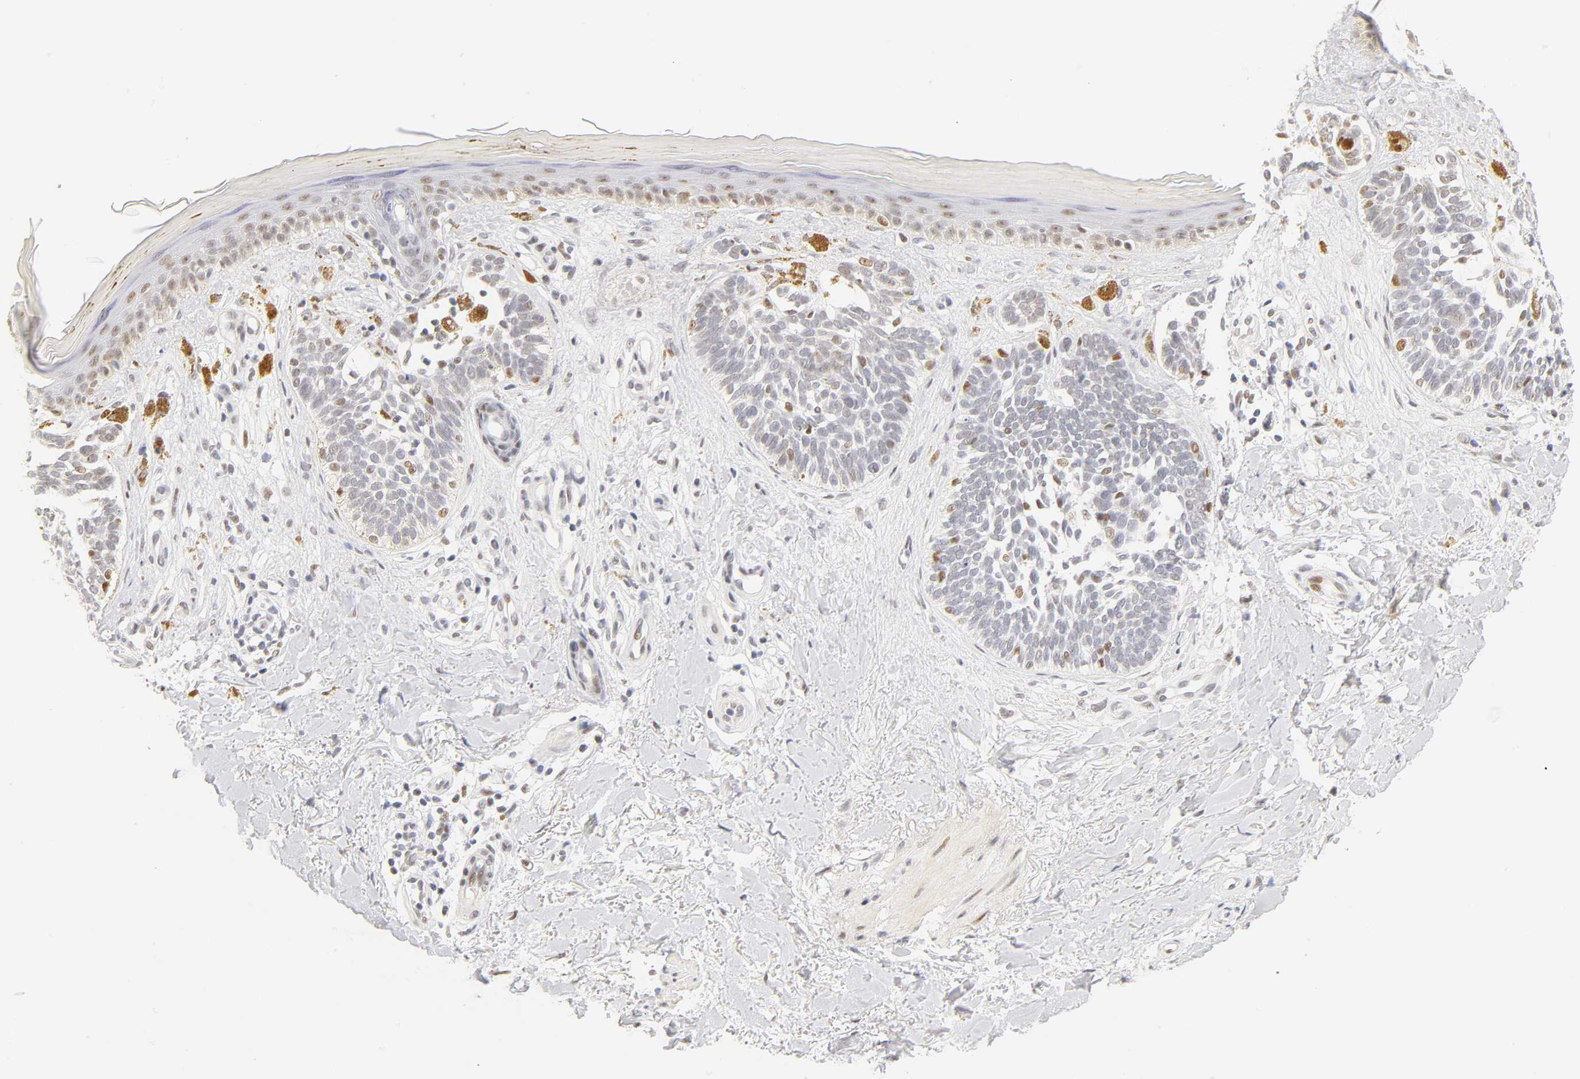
{"staining": {"intensity": "weak", "quantity": "<25%", "location": "nuclear"}, "tissue": "skin cancer", "cell_type": "Tumor cells", "image_type": "cancer", "snomed": [{"axis": "morphology", "description": "Normal tissue, NOS"}, {"axis": "morphology", "description": "Basal cell carcinoma"}, {"axis": "topography", "description": "Skin"}], "caption": "Tumor cells are negative for protein expression in human skin basal cell carcinoma.", "gene": "MNAT1", "patient": {"sex": "female", "age": 58}}